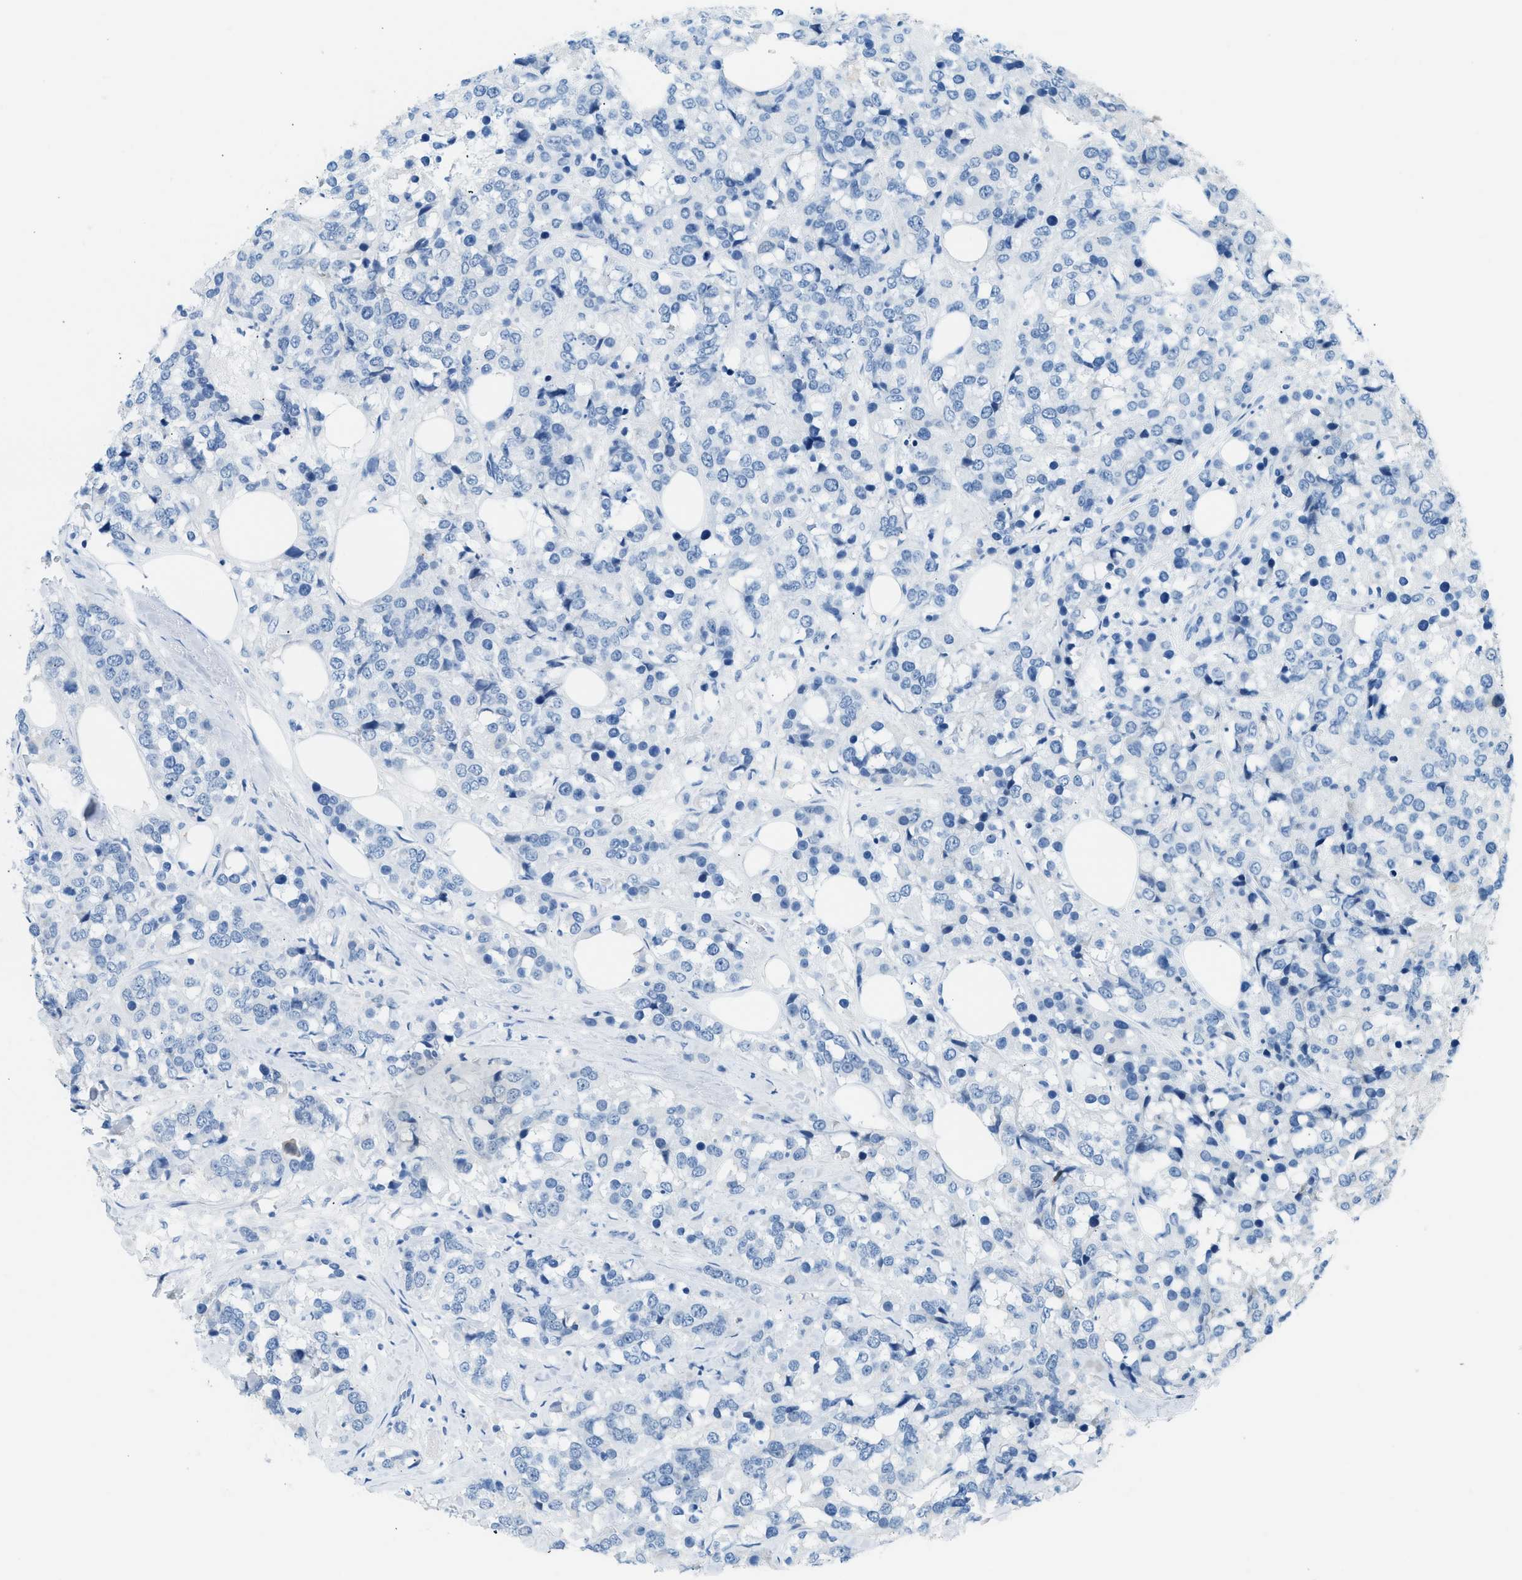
{"staining": {"intensity": "negative", "quantity": "none", "location": "none"}, "tissue": "breast cancer", "cell_type": "Tumor cells", "image_type": "cancer", "snomed": [{"axis": "morphology", "description": "Lobular carcinoma"}, {"axis": "topography", "description": "Breast"}], "caption": "DAB immunohistochemical staining of breast cancer shows no significant staining in tumor cells.", "gene": "SPAM1", "patient": {"sex": "female", "age": 59}}